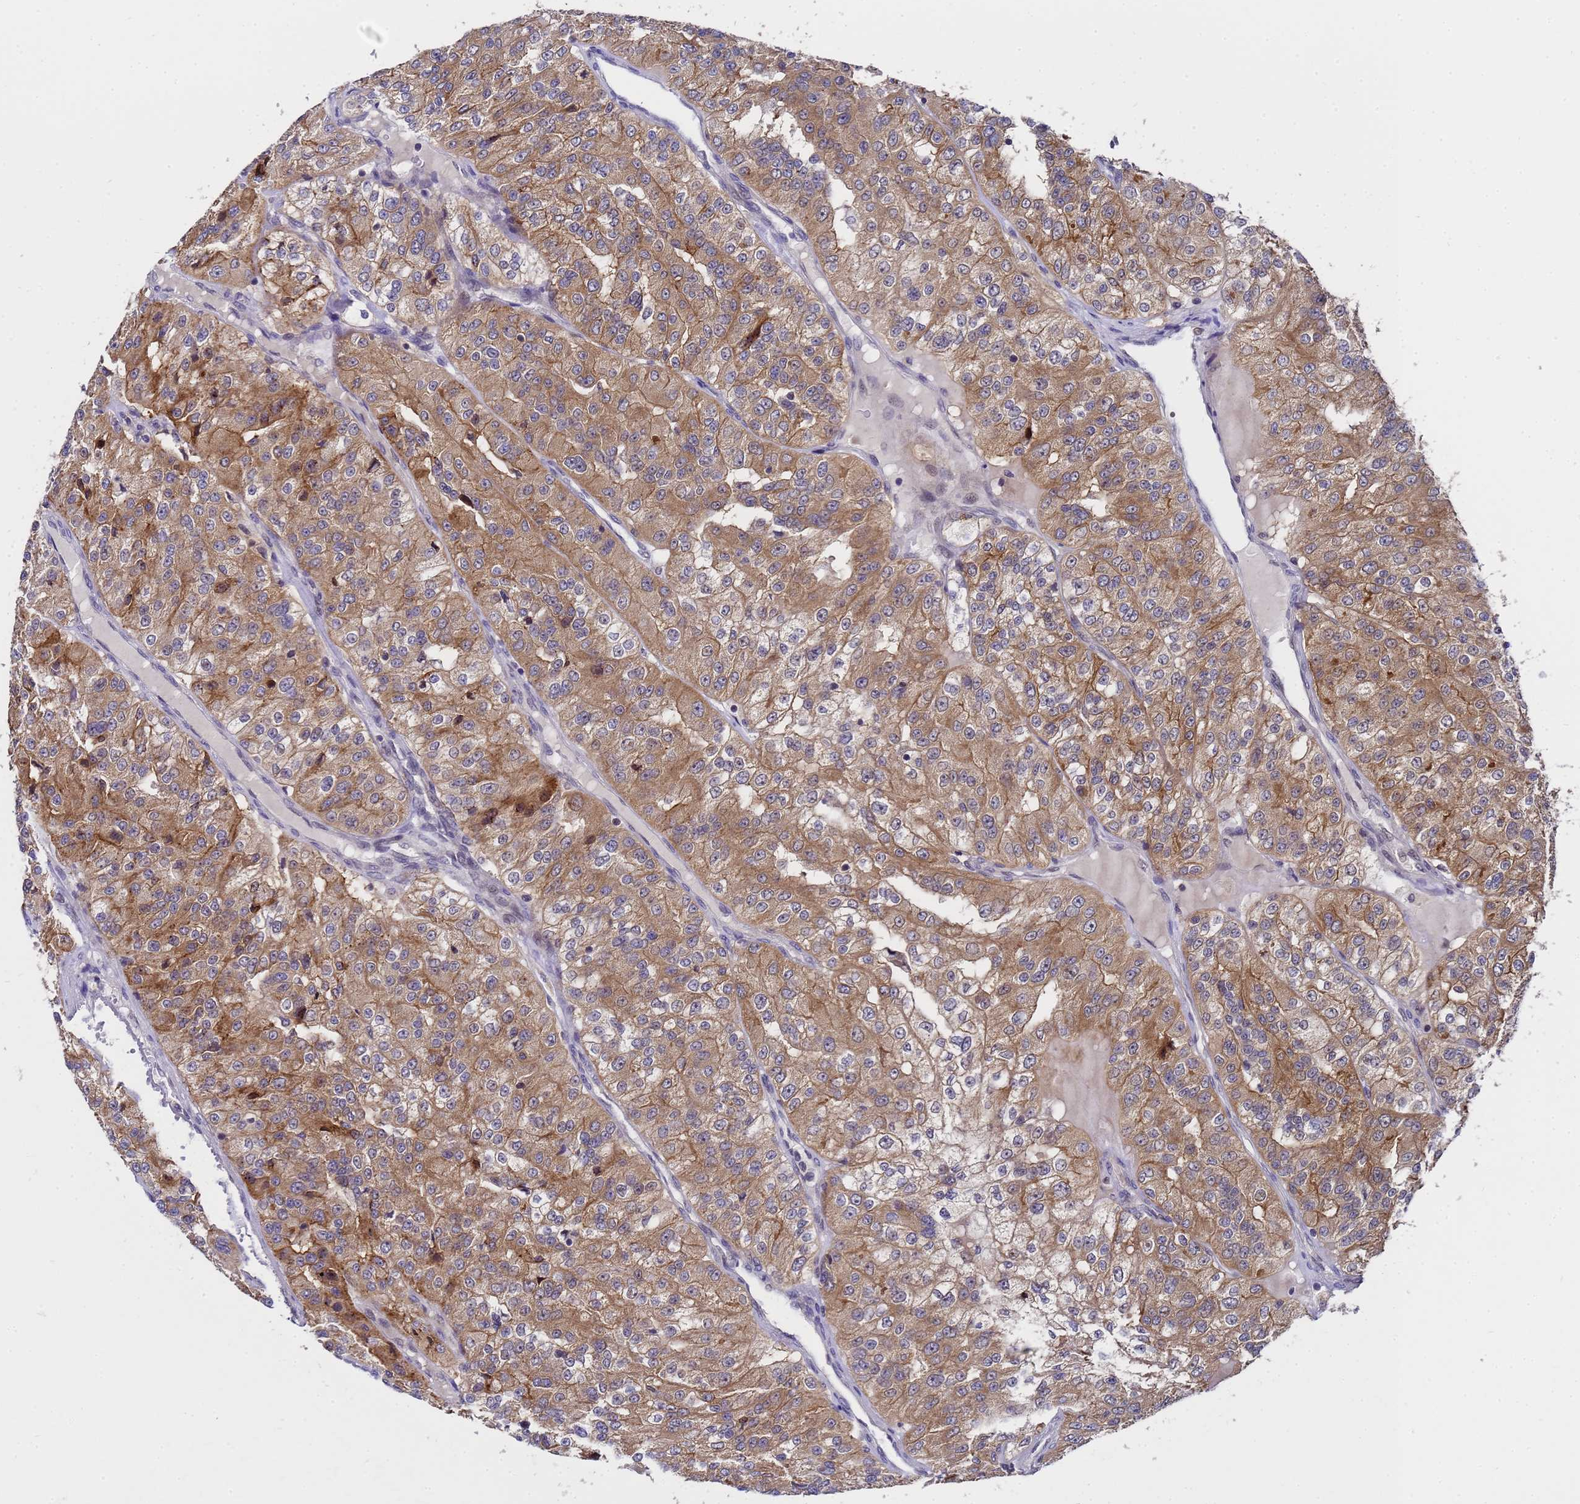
{"staining": {"intensity": "moderate", "quantity": ">75%", "location": "cytoplasmic/membranous"}, "tissue": "renal cancer", "cell_type": "Tumor cells", "image_type": "cancer", "snomed": [{"axis": "morphology", "description": "Adenocarcinoma, NOS"}, {"axis": "topography", "description": "Kidney"}], "caption": "Brown immunohistochemical staining in renal adenocarcinoma reveals moderate cytoplasmic/membranous staining in about >75% of tumor cells. The protein of interest is shown in brown color, while the nuclei are stained blue.", "gene": "ANAPC13", "patient": {"sex": "female", "age": 63}}